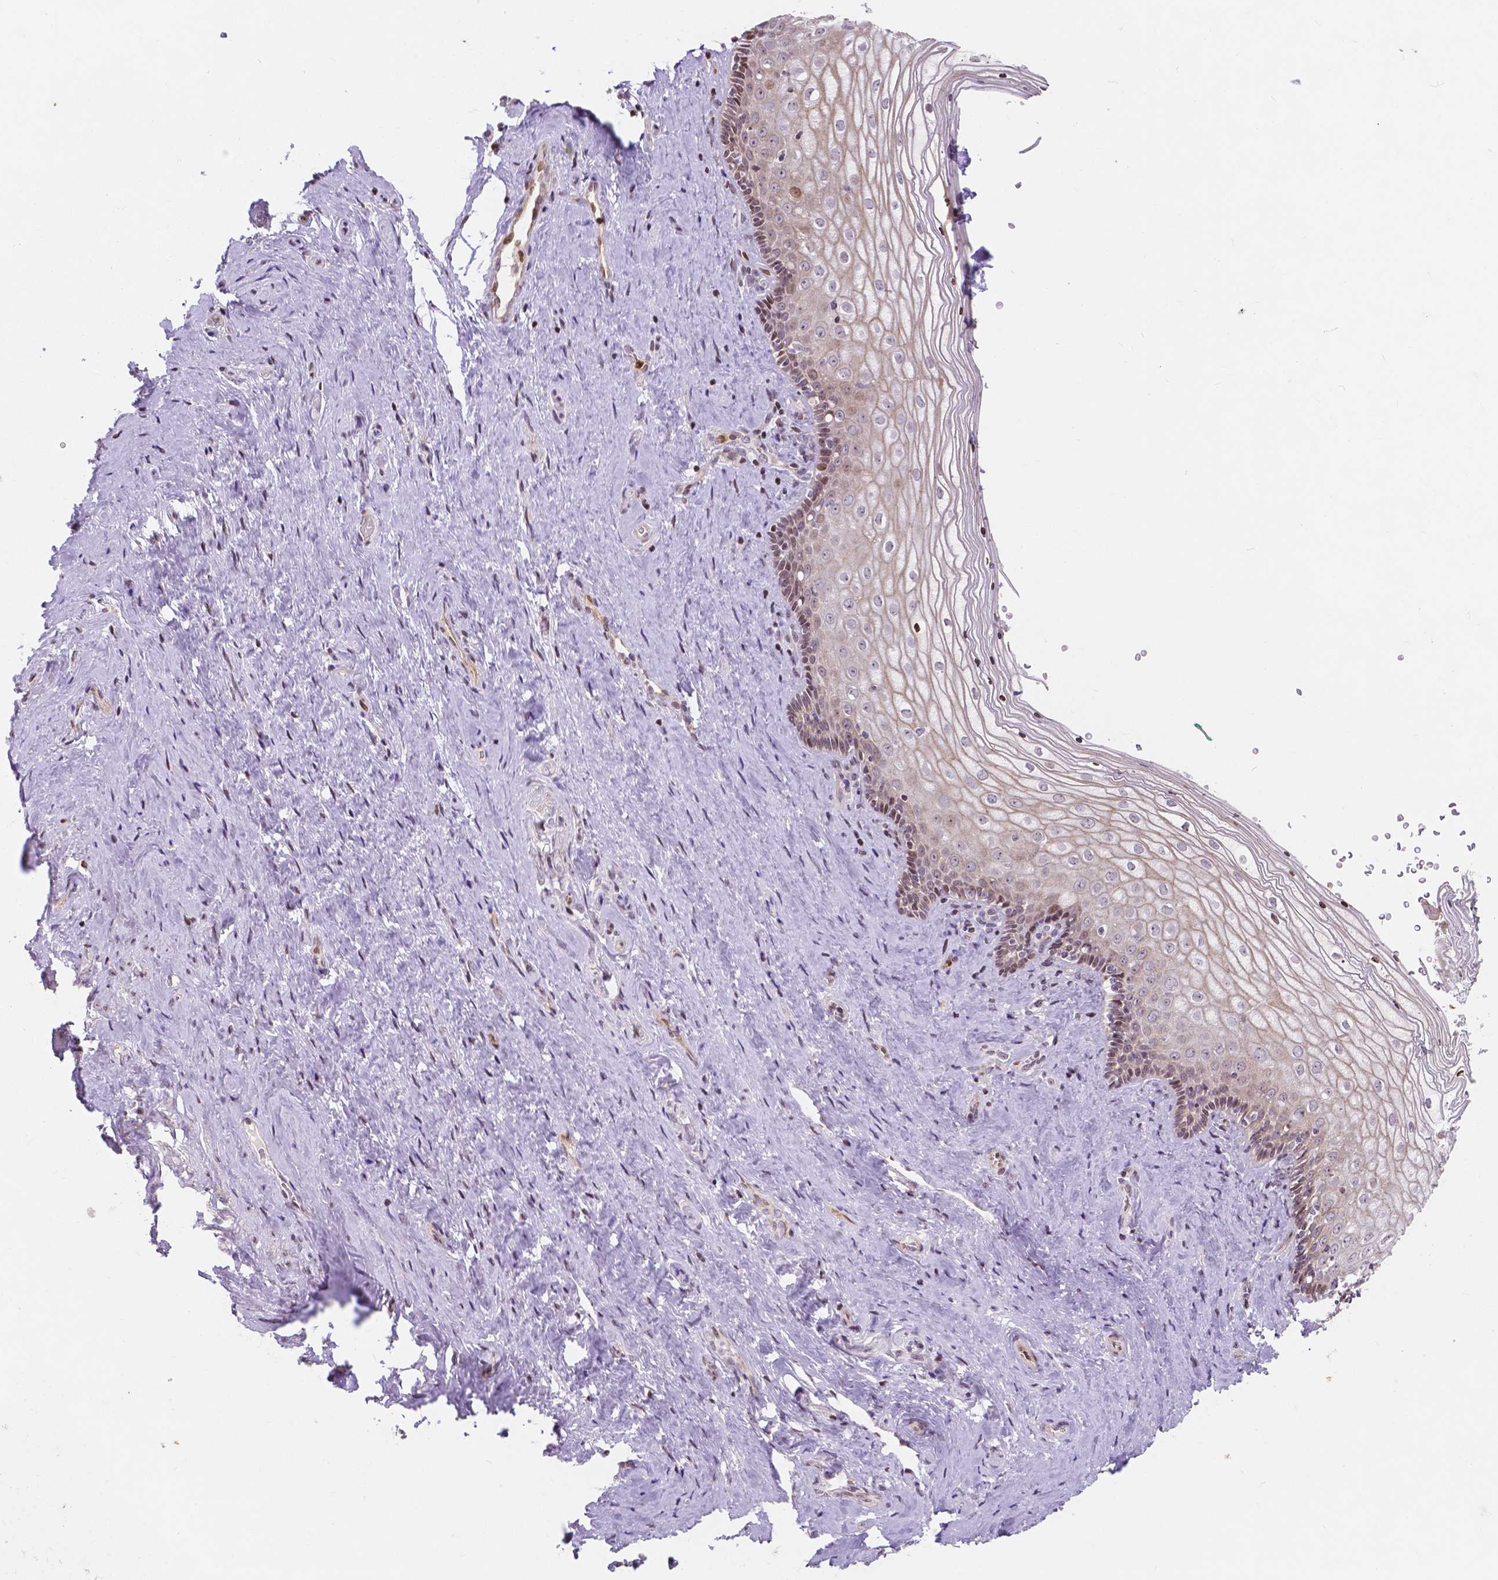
{"staining": {"intensity": "moderate", "quantity": "25%-75%", "location": "nuclear"}, "tissue": "vagina", "cell_type": "Squamous epithelial cells", "image_type": "normal", "snomed": [{"axis": "morphology", "description": "Normal tissue, NOS"}, {"axis": "topography", "description": "Vagina"}], "caption": "The histopathology image exhibits immunohistochemical staining of benign vagina. There is moderate nuclear positivity is appreciated in about 25%-75% of squamous epithelial cells.", "gene": "PTPN18", "patient": {"sex": "female", "age": 42}}